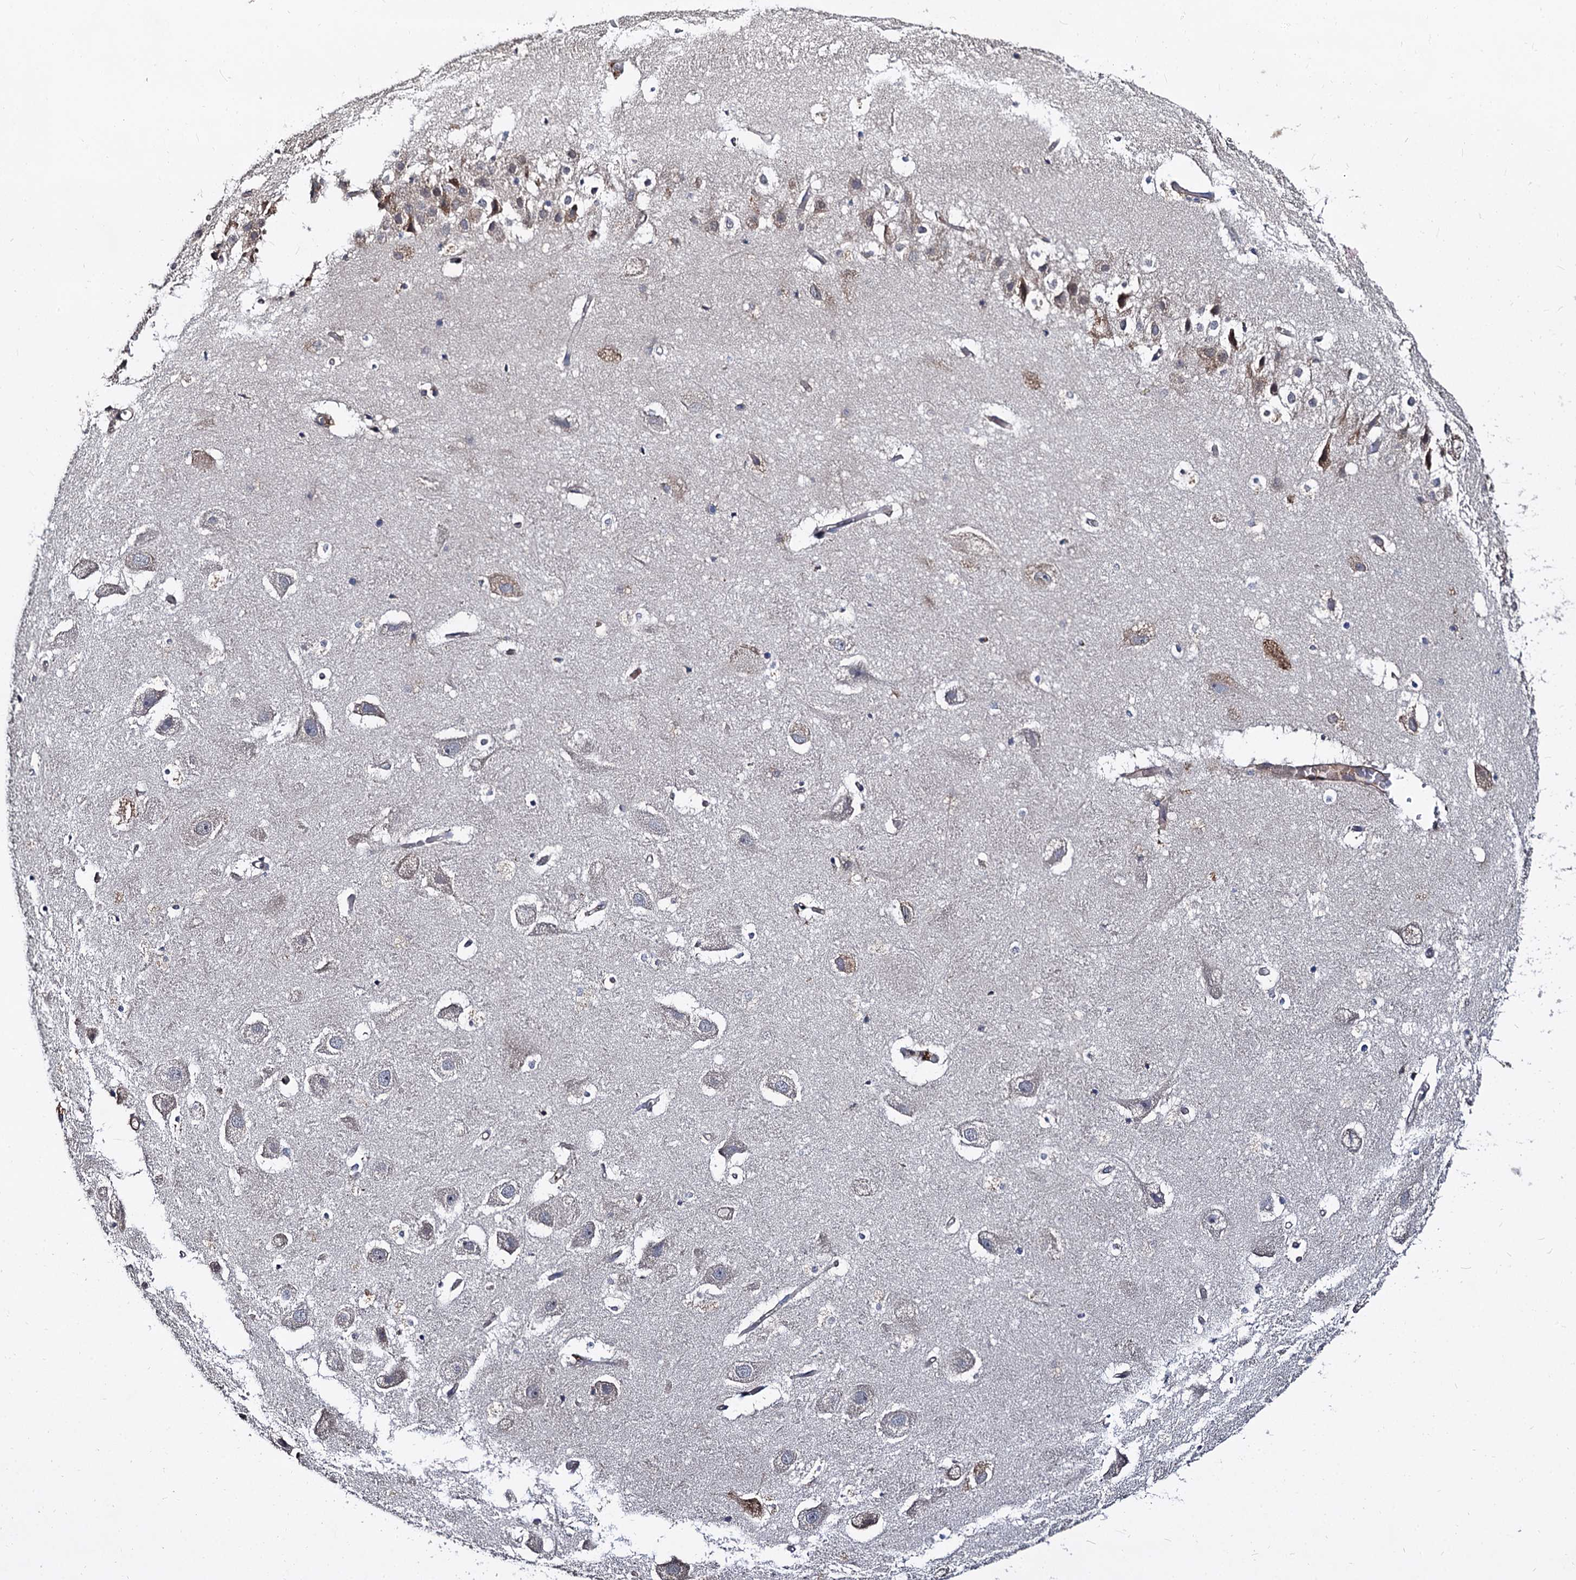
{"staining": {"intensity": "negative", "quantity": "none", "location": "none"}, "tissue": "hippocampus", "cell_type": "Glial cells", "image_type": "normal", "snomed": [{"axis": "morphology", "description": "Normal tissue, NOS"}, {"axis": "topography", "description": "Hippocampus"}], "caption": "This is an immunohistochemistry histopathology image of benign human hippocampus. There is no positivity in glial cells.", "gene": "ISM2", "patient": {"sex": "female", "age": 52}}